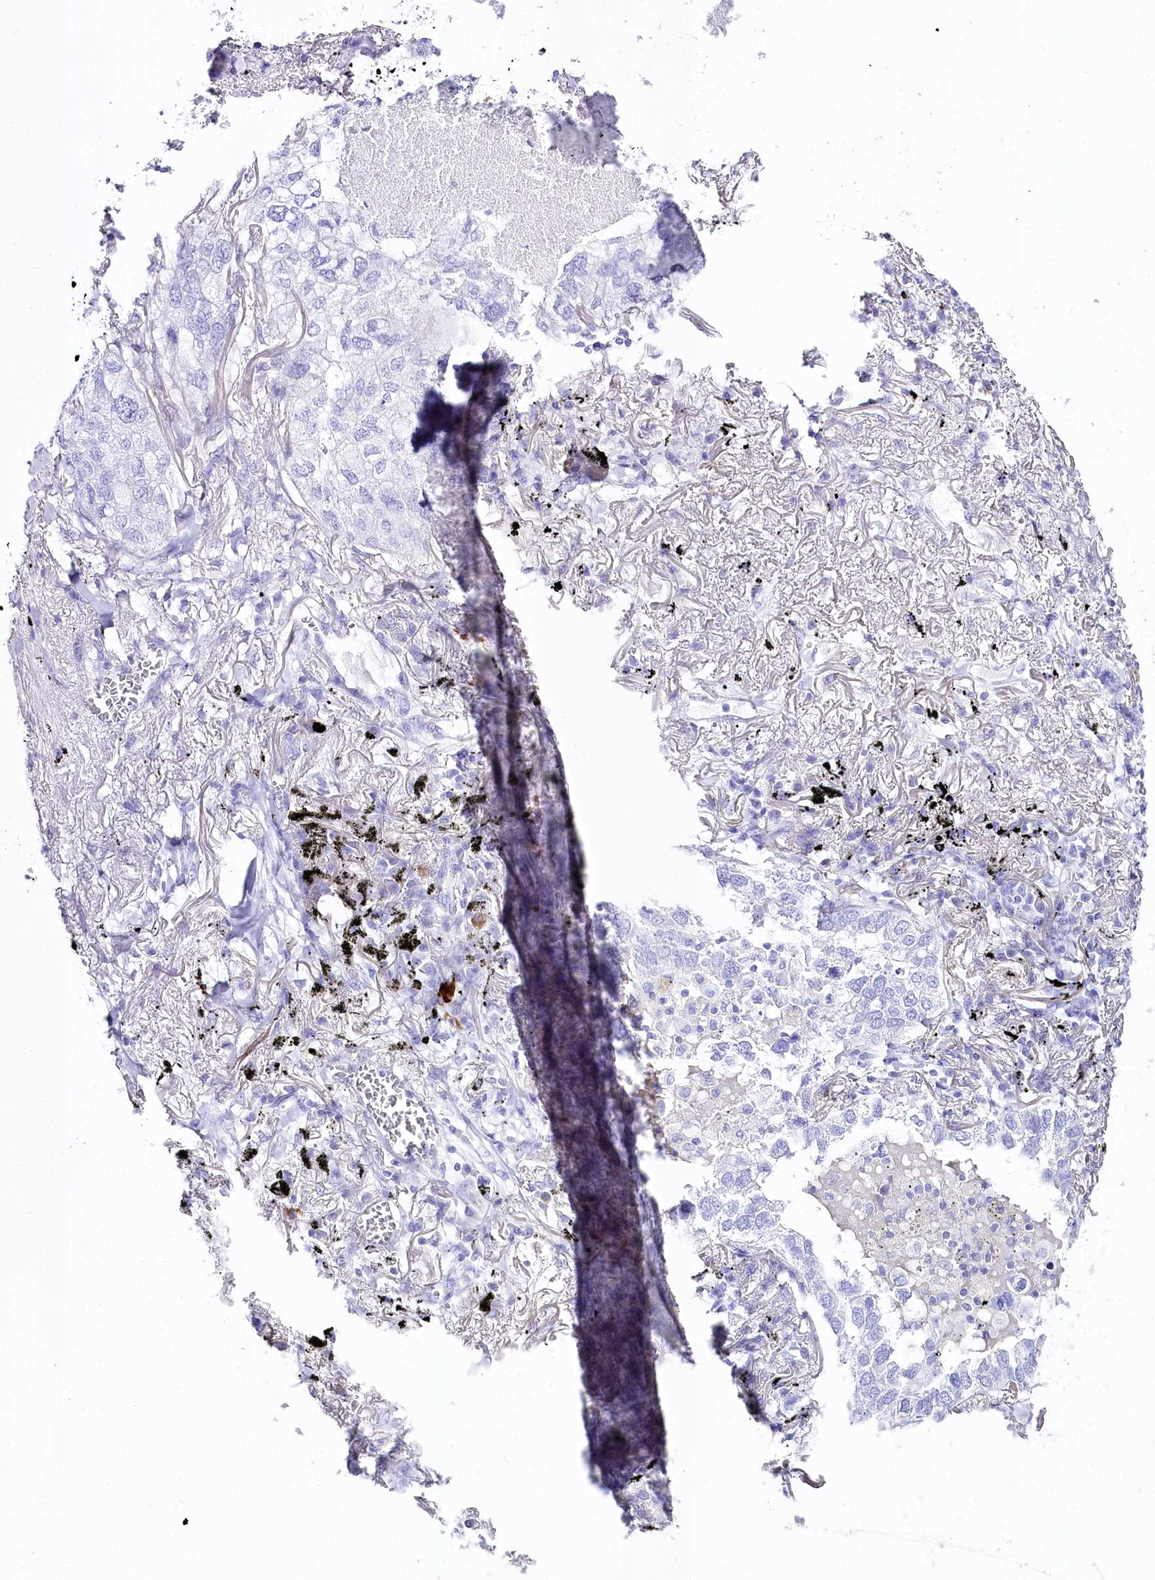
{"staining": {"intensity": "negative", "quantity": "none", "location": "none"}, "tissue": "lung cancer", "cell_type": "Tumor cells", "image_type": "cancer", "snomed": [{"axis": "morphology", "description": "Adenocarcinoma, NOS"}, {"axis": "topography", "description": "Lung"}], "caption": "Adenocarcinoma (lung) was stained to show a protein in brown. There is no significant positivity in tumor cells.", "gene": "CSN3", "patient": {"sex": "male", "age": 65}}